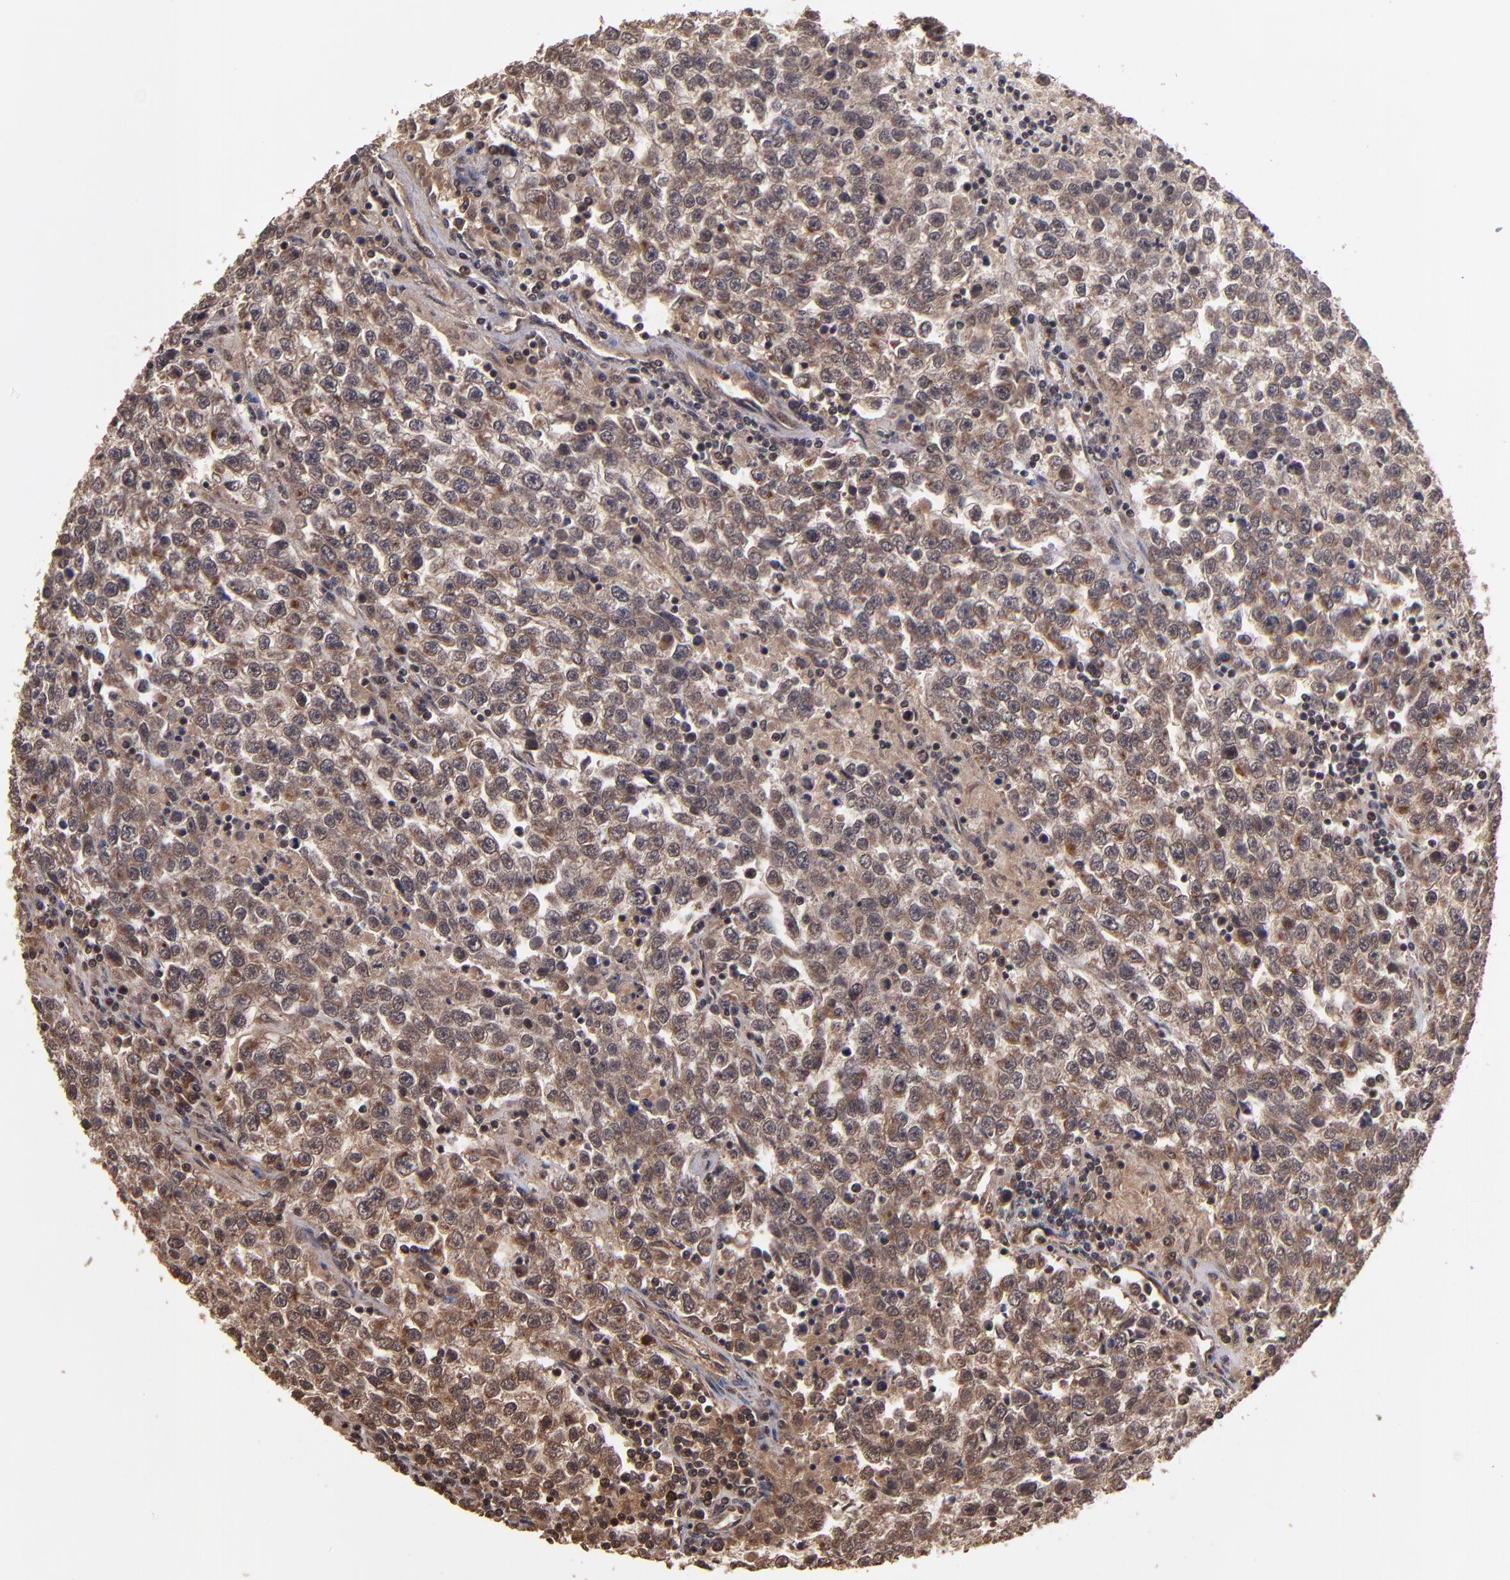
{"staining": {"intensity": "moderate", "quantity": ">75%", "location": "cytoplasmic/membranous"}, "tissue": "testis cancer", "cell_type": "Tumor cells", "image_type": "cancer", "snomed": [{"axis": "morphology", "description": "Seminoma, NOS"}, {"axis": "topography", "description": "Testis"}], "caption": "Moderate cytoplasmic/membranous positivity for a protein is identified in about >75% of tumor cells of testis cancer using immunohistochemistry (IHC).", "gene": "NFE2L2", "patient": {"sex": "male", "age": 36}}